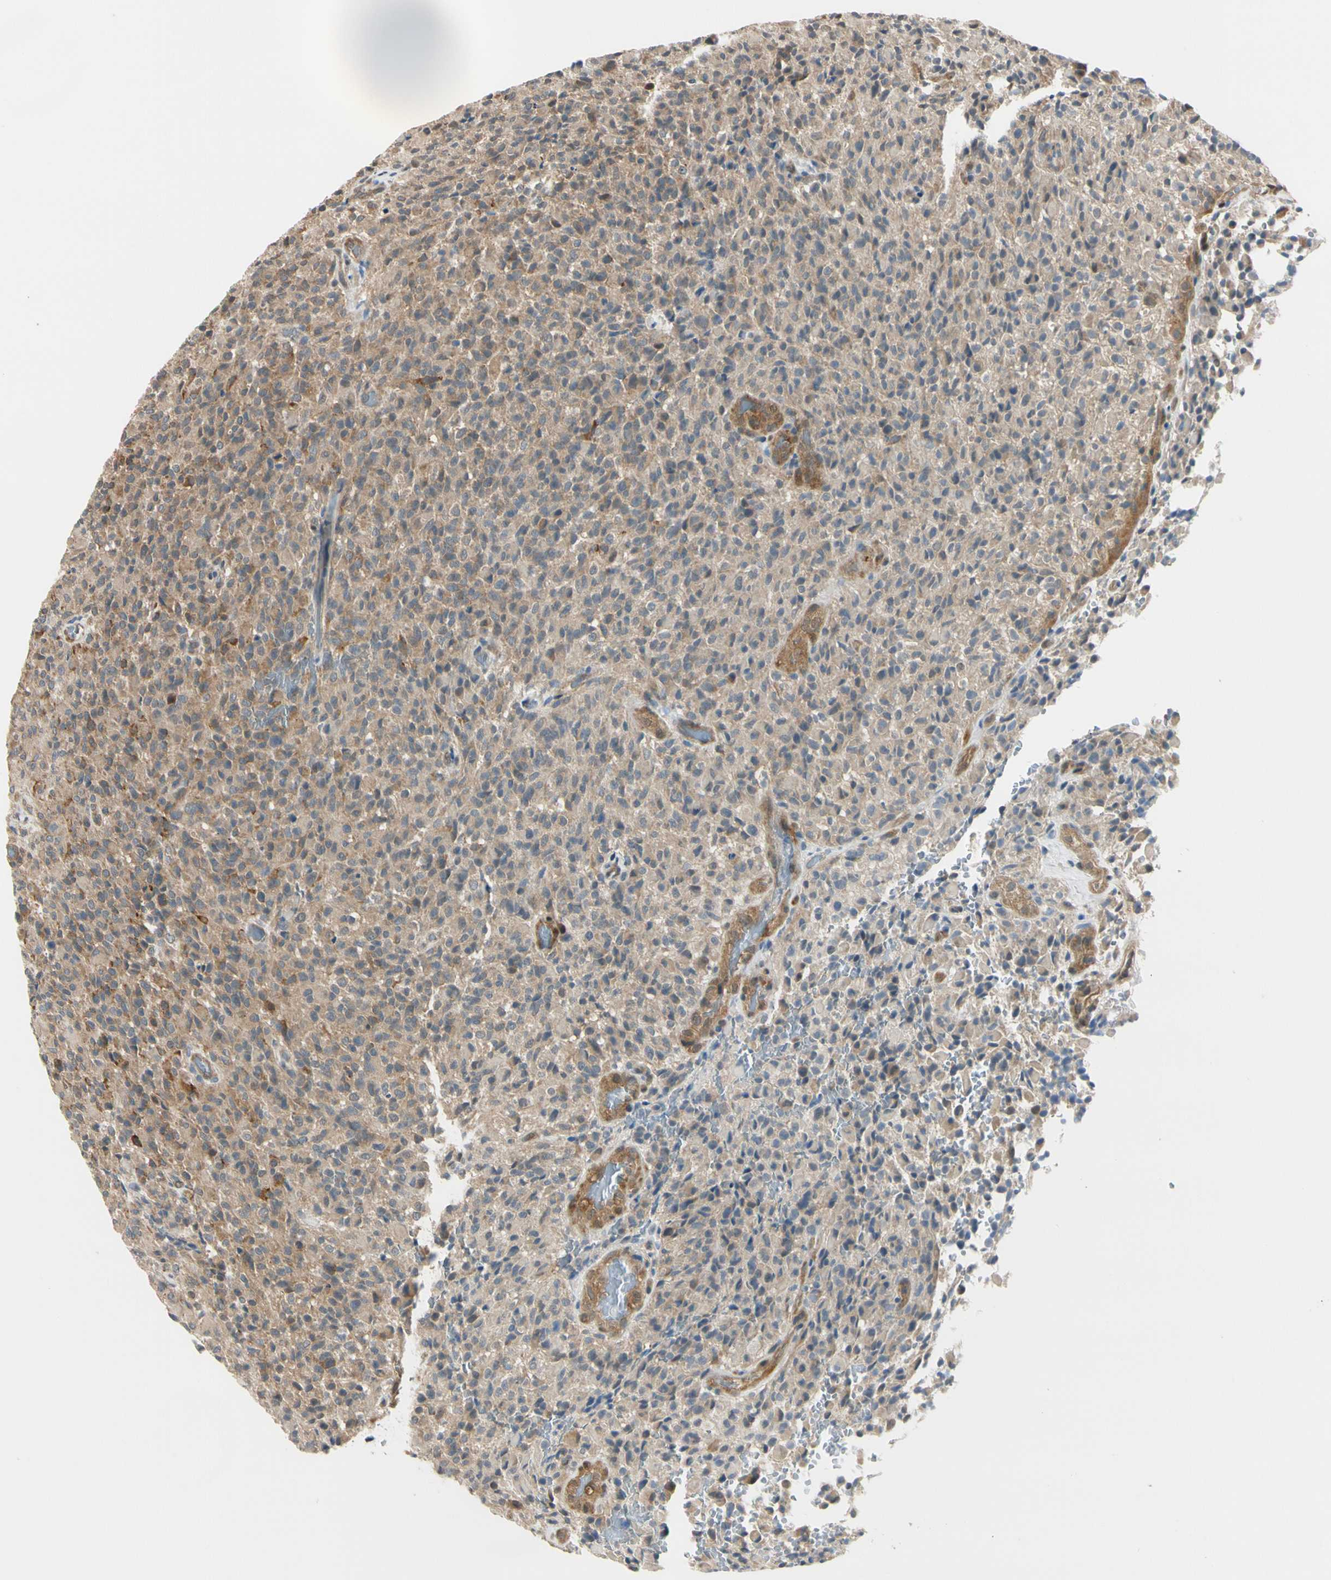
{"staining": {"intensity": "moderate", "quantity": ">75%", "location": "cytoplasmic/membranous"}, "tissue": "glioma", "cell_type": "Tumor cells", "image_type": "cancer", "snomed": [{"axis": "morphology", "description": "Glioma, malignant, High grade"}, {"axis": "topography", "description": "Brain"}], "caption": "The immunohistochemical stain shows moderate cytoplasmic/membranous positivity in tumor cells of malignant glioma (high-grade) tissue.", "gene": "RASGRF1", "patient": {"sex": "male", "age": 71}}